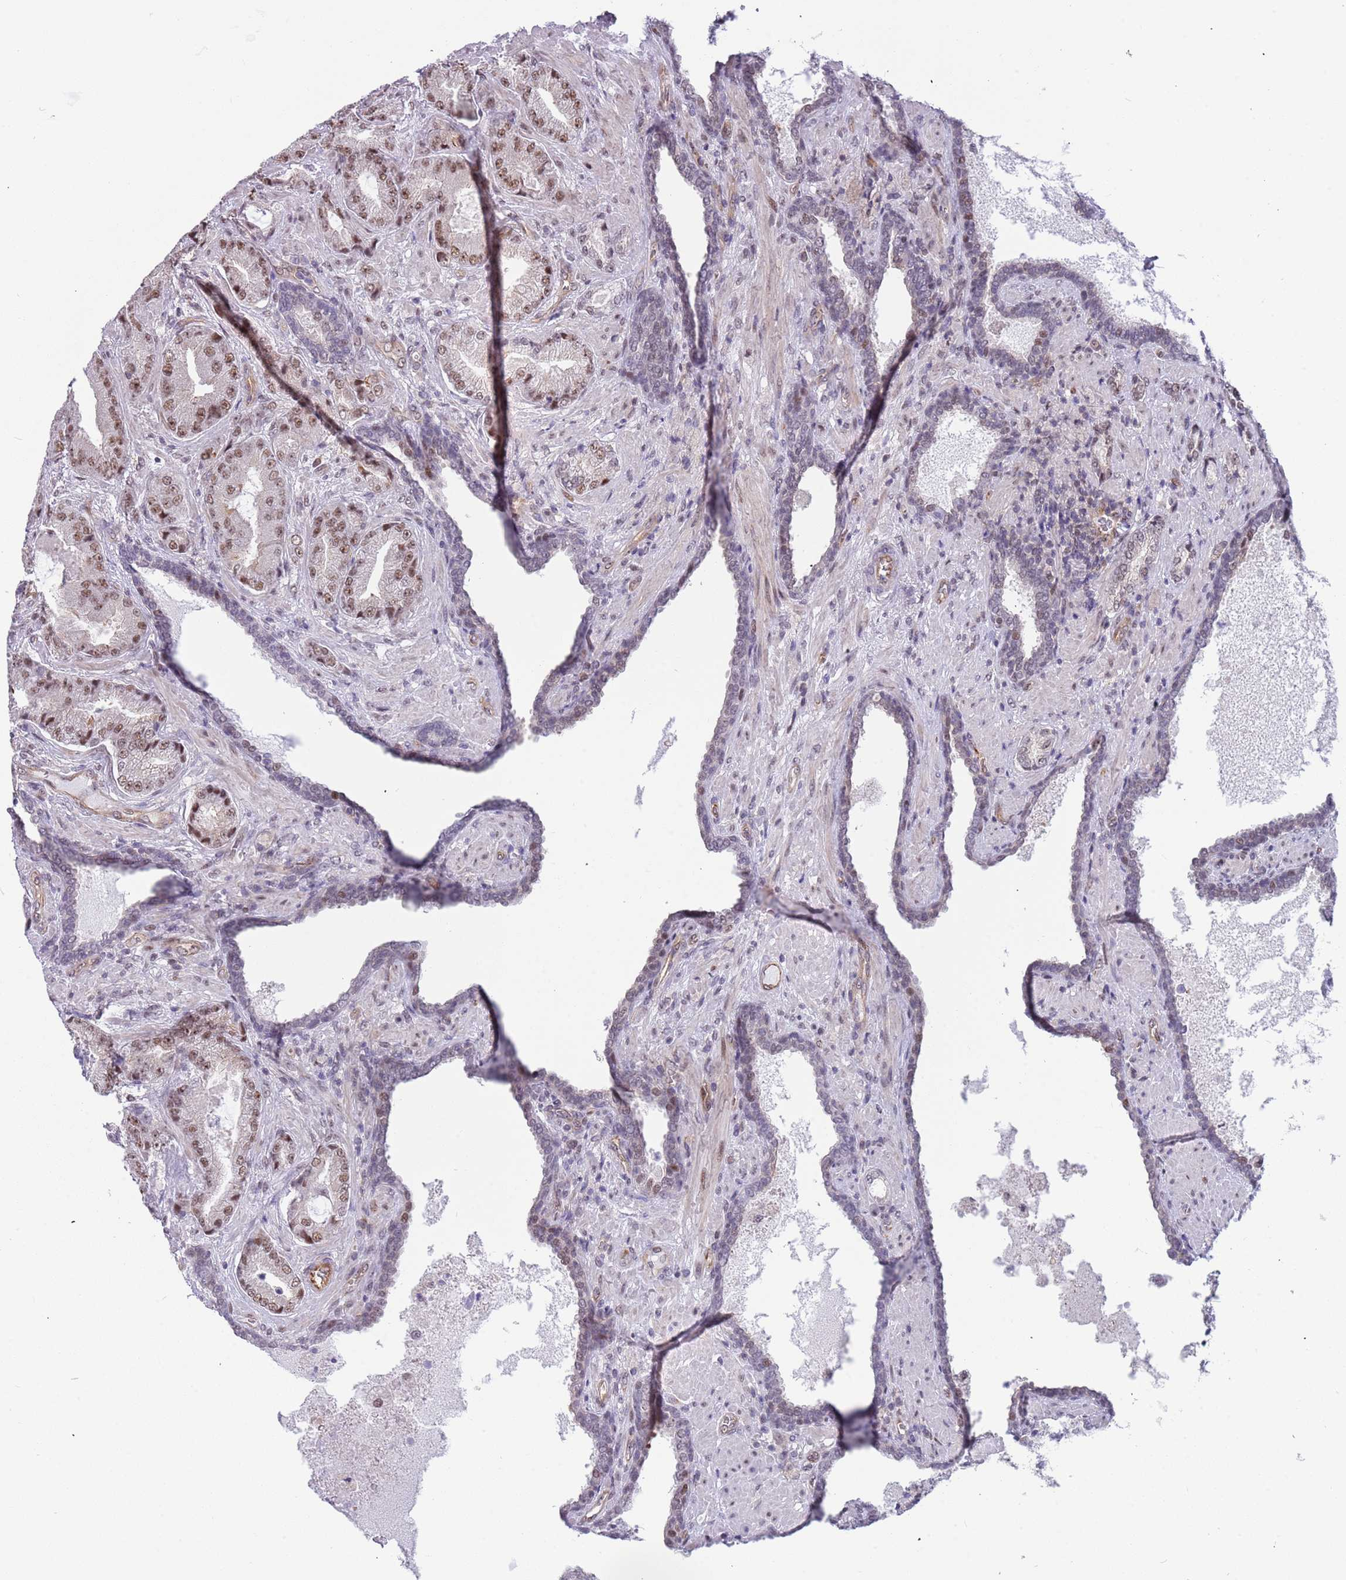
{"staining": {"intensity": "moderate", "quantity": ">75%", "location": "nuclear"}, "tissue": "prostate cancer", "cell_type": "Tumor cells", "image_type": "cancer", "snomed": [{"axis": "morphology", "description": "Adenocarcinoma, High grade"}, {"axis": "topography", "description": "Prostate"}], "caption": "Tumor cells demonstrate medium levels of moderate nuclear expression in approximately >75% of cells in prostate cancer.", "gene": "LRMDA", "patient": {"sex": "male", "age": 68}}